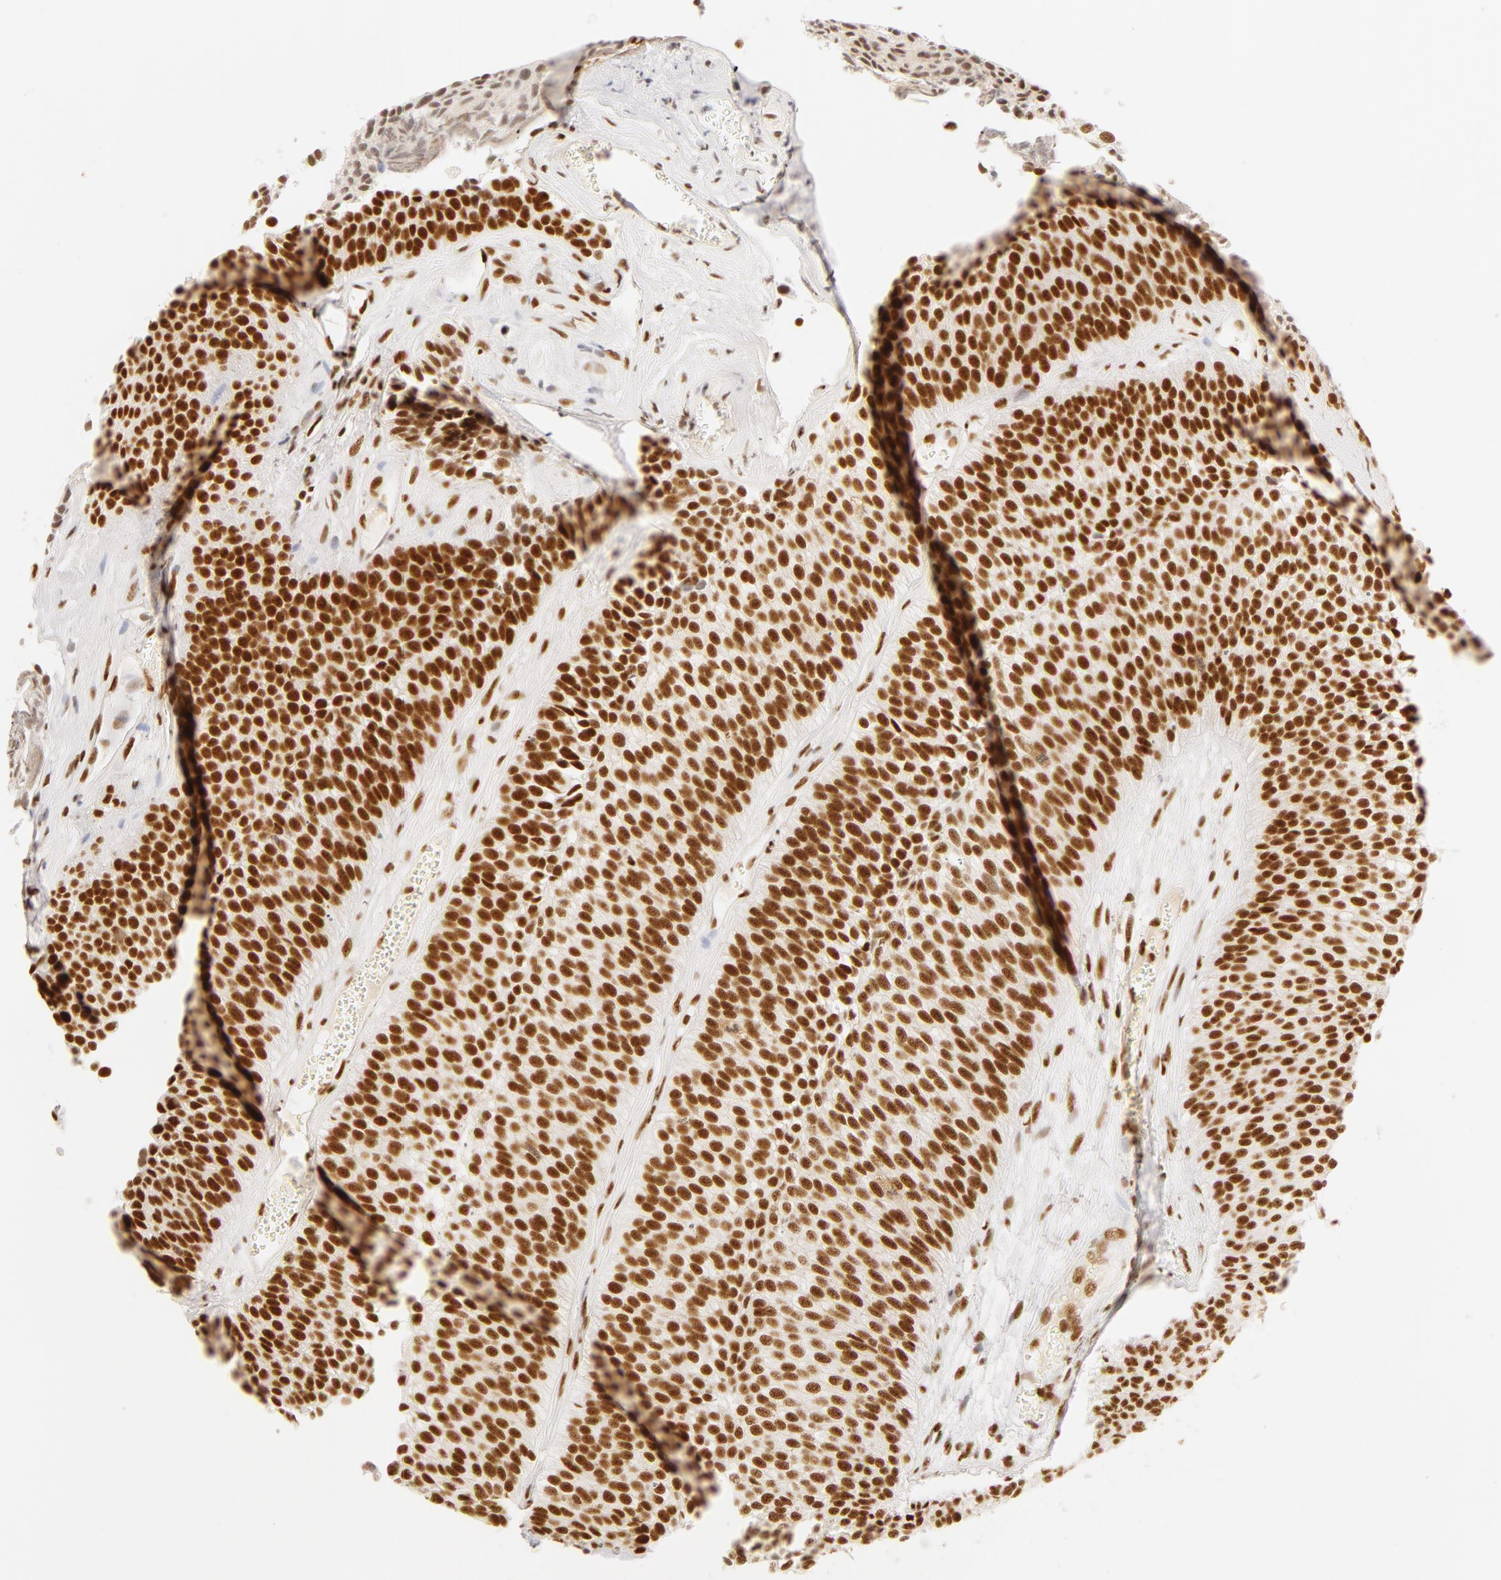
{"staining": {"intensity": "strong", "quantity": ">75%", "location": "nuclear"}, "tissue": "urothelial cancer", "cell_type": "Tumor cells", "image_type": "cancer", "snomed": [{"axis": "morphology", "description": "Urothelial carcinoma, Low grade"}, {"axis": "topography", "description": "Urinary bladder"}], "caption": "Protein staining by immunohistochemistry exhibits strong nuclear staining in approximately >75% of tumor cells in low-grade urothelial carcinoma. The protein of interest is shown in brown color, while the nuclei are stained blue.", "gene": "RBM39", "patient": {"sex": "male", "age": 84}}